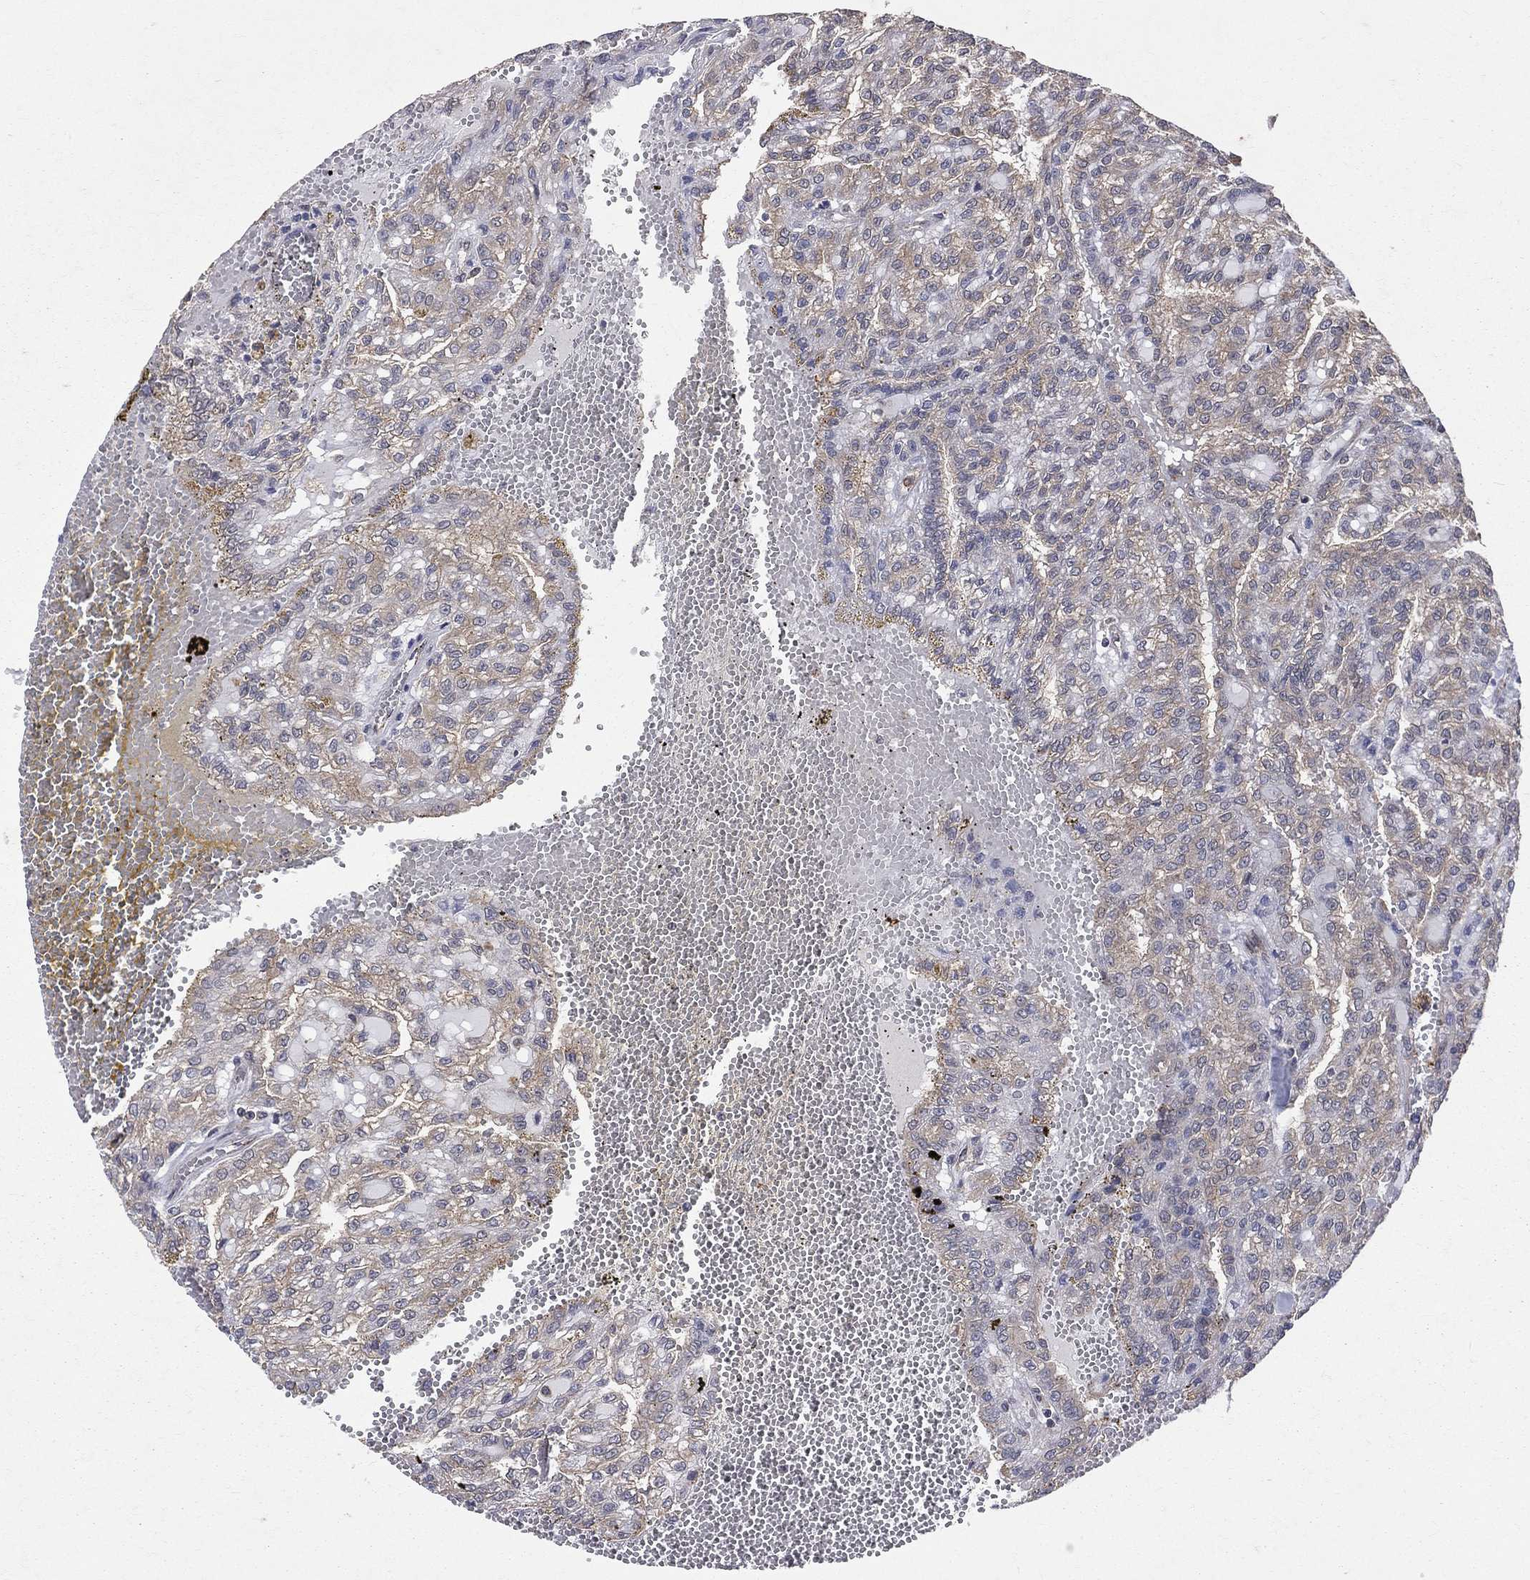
{"staining": {"intensity": "weak", "quantity": "25%-75%", "location": "cytoplasmic/membranous"}, "tissue": "renal cancer", "cell_type": "Tumor cells", "image_type": "cancer", "snomed": [{"axis": "morphology", "description": "Adenocarcinoma, NOS"}, {"axis": "topography", "description": "Kidney"}], "caption": "This image displays renal cancer (adenocarcinoma) stained with immunohistochemistry to label a protein in brown. The cytoplasmic/membranous of tumor cells show weak positivity for the protein. Nuclei are counter-stained blue.", "gene": "GMPR2", "patient": {"sex": "male", "age": 63}}